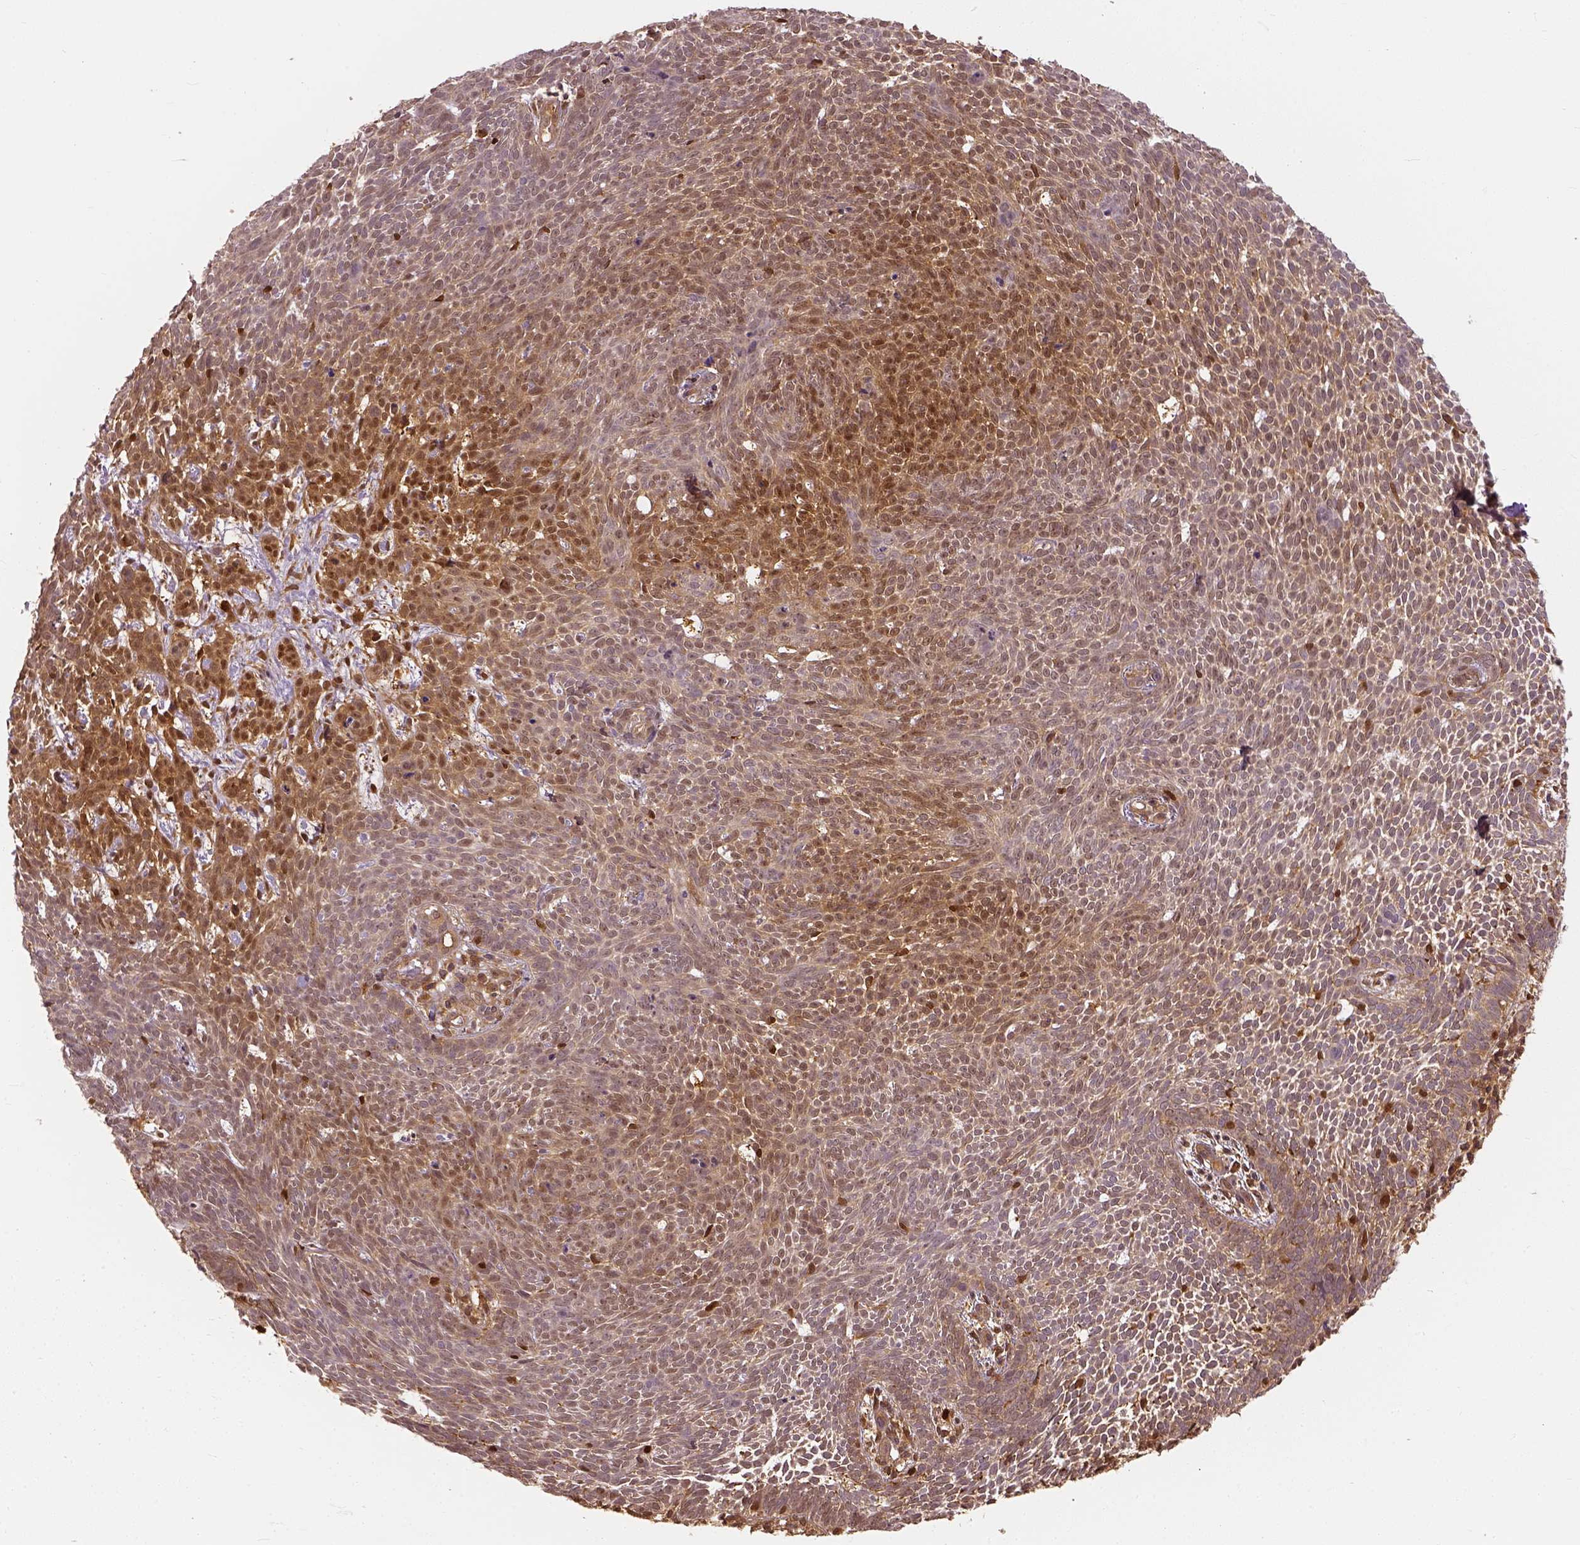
{"staining": {"intensity": "moderate", "quantity": ">75%", "location": "cytoplasmic/membranous"}, "tissue": "skin cancer", "cell_type": "Tumor cells", "image_type": "cancer", "snomed": [{"axis": "morphology", "description": "Basal cell carcinoma"}, {"axis": "topography", "description": "Skin"}], "caption": "Immunohistochemical staining of skin basal cell carcinoma shows moderate cytoplasmic/membranous protein staining in approximately >75% of tumor cells.", "gene": "GPI", "patient": {"sex": "male", "age": 59}}